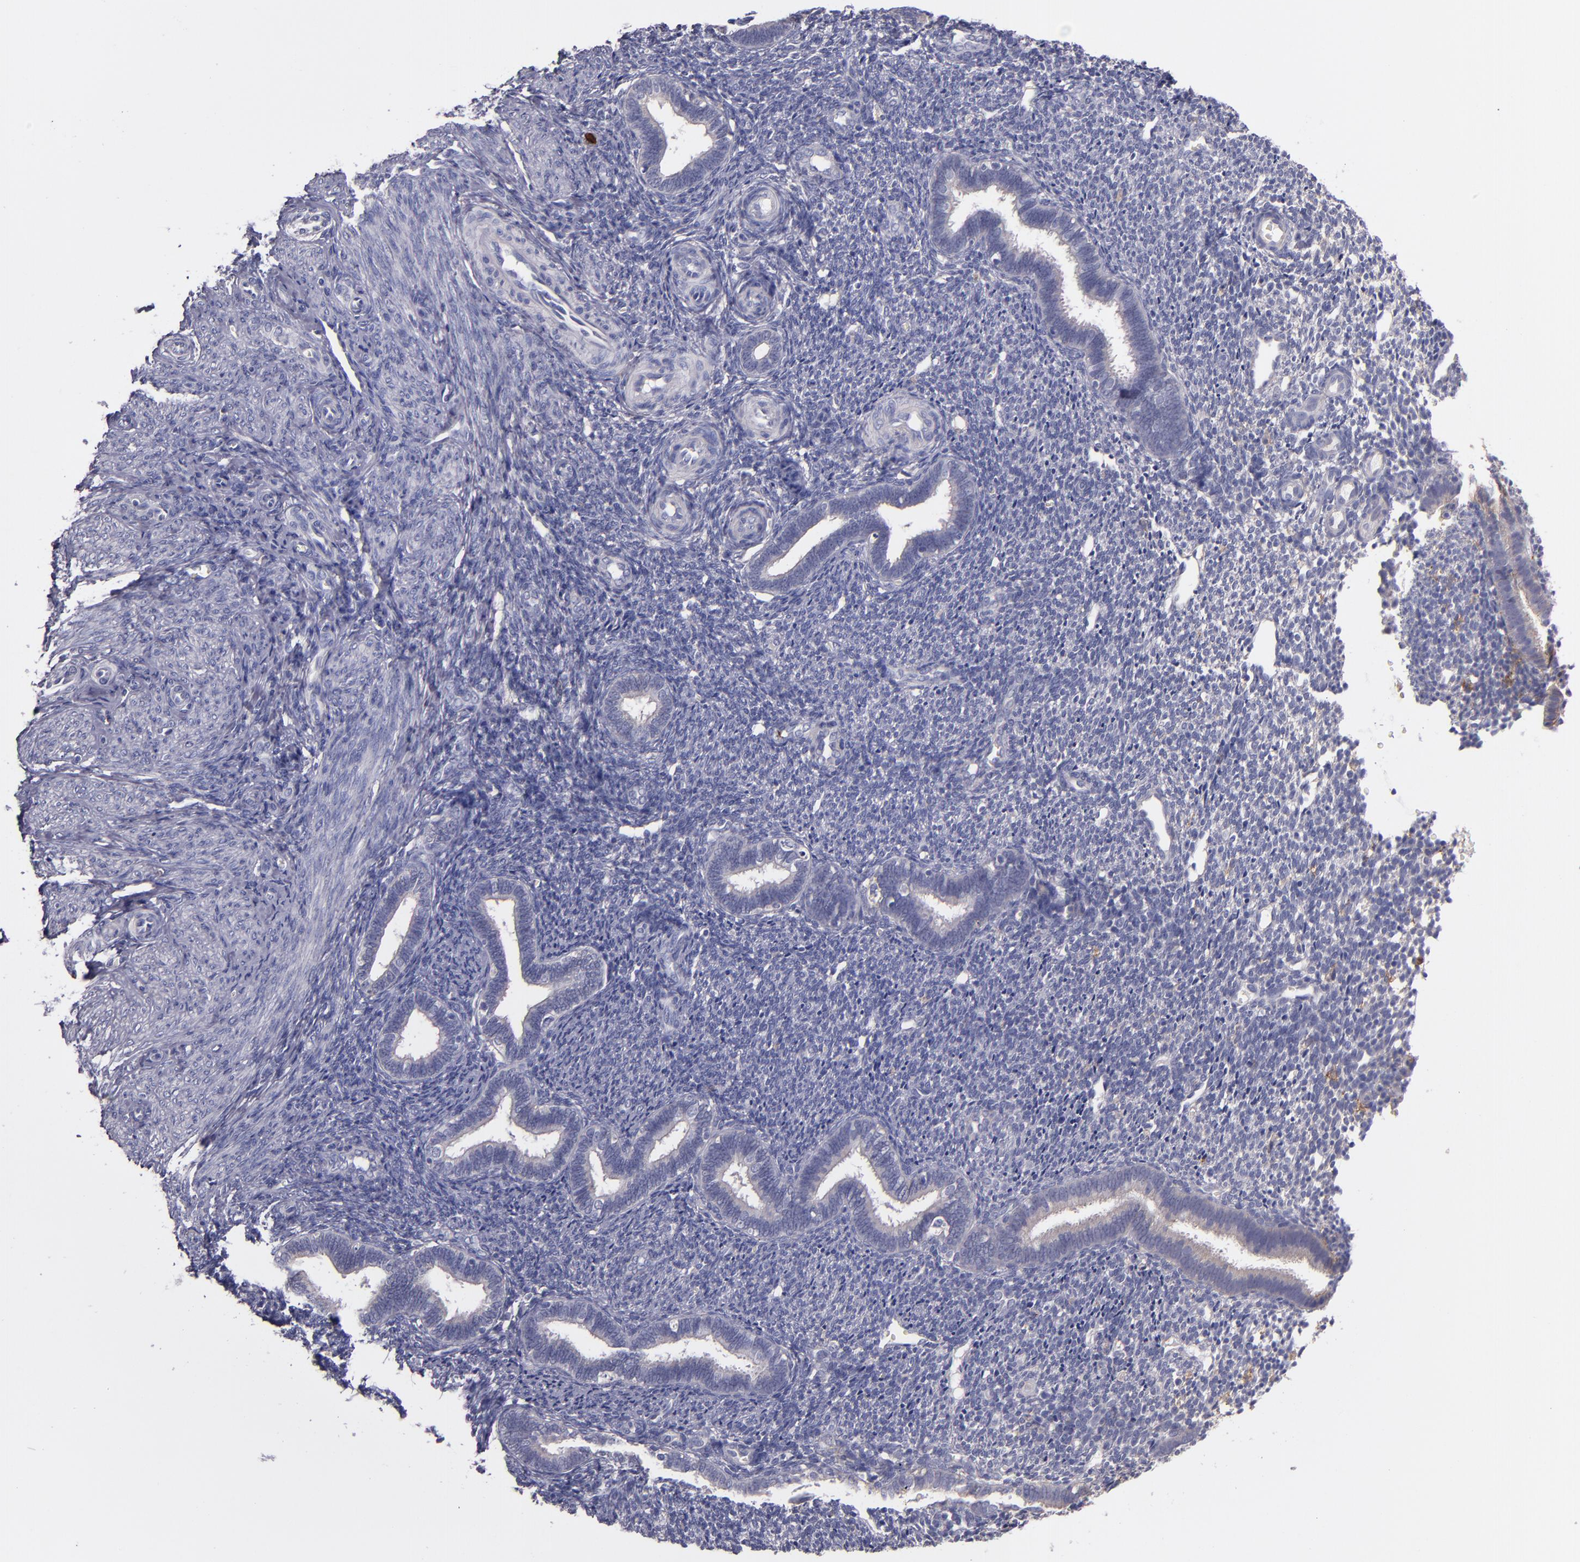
{"staining": {"intensity": "negative", "quantity": "none", "location": "none"}, "tissue": "endometrium", "cell_type": "Cells in endometrial stroma", "image_type": "normal", "snomed": [{"axis": "morphology", "description": "Normal tissue, NOS"}, {"axis": "topography", "description": "Endometrium"}], "caption": "Immunohistochemistry (IHC) of unremarkable endometrium exhibits no staining in cells in endometrial stroma. (DAB immunohistochemistry visualized using brightfield microscopy, high magnification).", "gene": "C5AR1", "patient": {"sex": "female", "age": 27}}